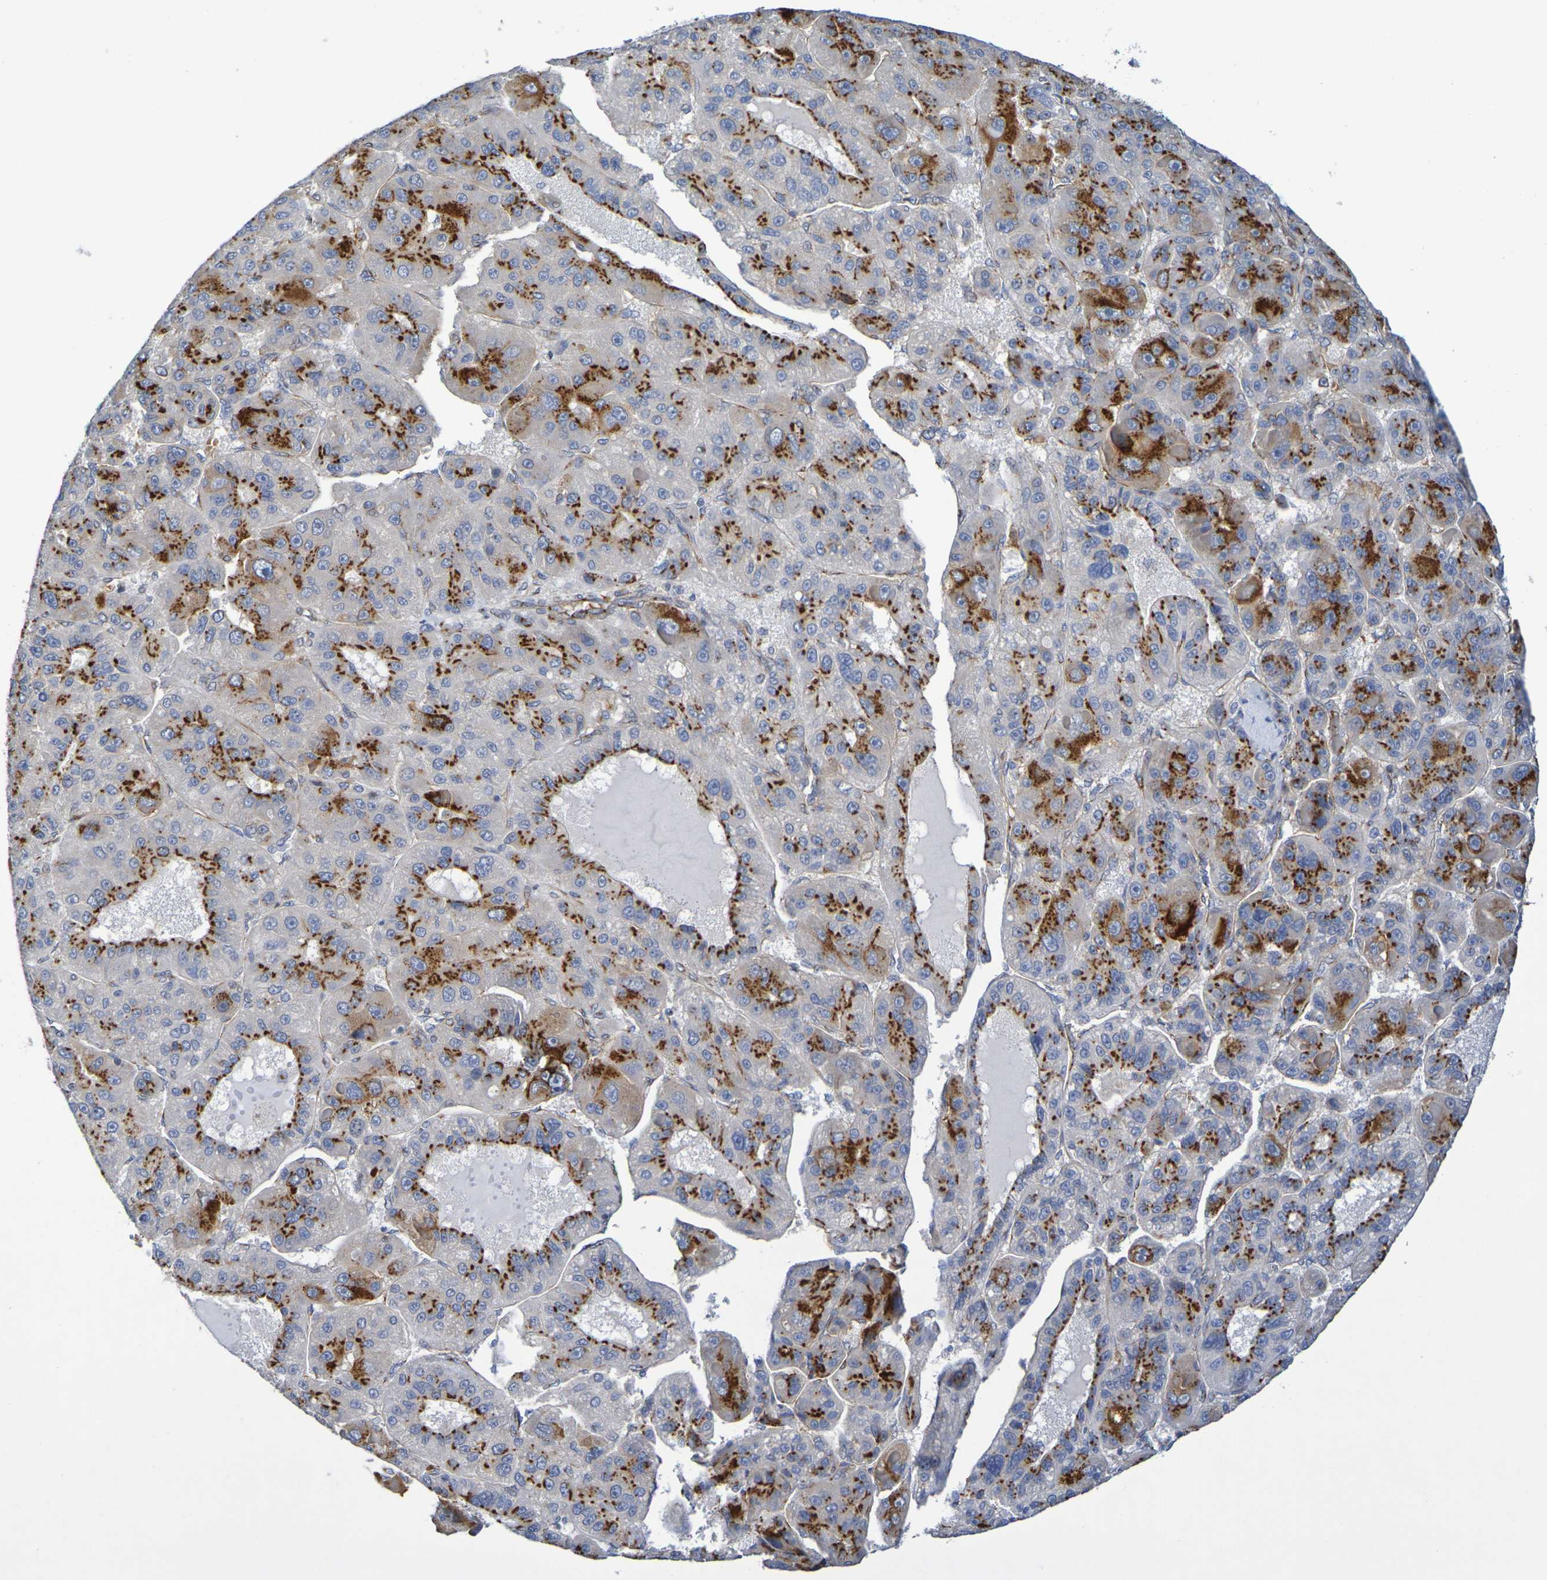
{"staining": {"intensity": "moderate", "quantity": "25%-75%", "location": "cytoplasmic/membranous"}, "tissue": "liver cancer", "cell_type": "Tumor cells", "image_type": "cancer", "snomed": [{"axis": "morphology", "description": "Carcinoma, Hepatocellular, NOS"}, {"axis": "topography", "description": "Liver"}], "caption": "IHC staining of liver cancer (hepatocellular carcinoma), which demonstrates medium levels of moderate cytoplasmic/membranous staining in about 25%-75% of tumor cells indicating moderate cytoplasmic/membranous protein staining. The staining was performed using DAB (3,3'-diaminobenzidine) (brown) for protein detection and nuclei were counterstained in hematoxylin (blue).", "gene": "DCP2", "patient": {"sex": "male", "age": 76}}